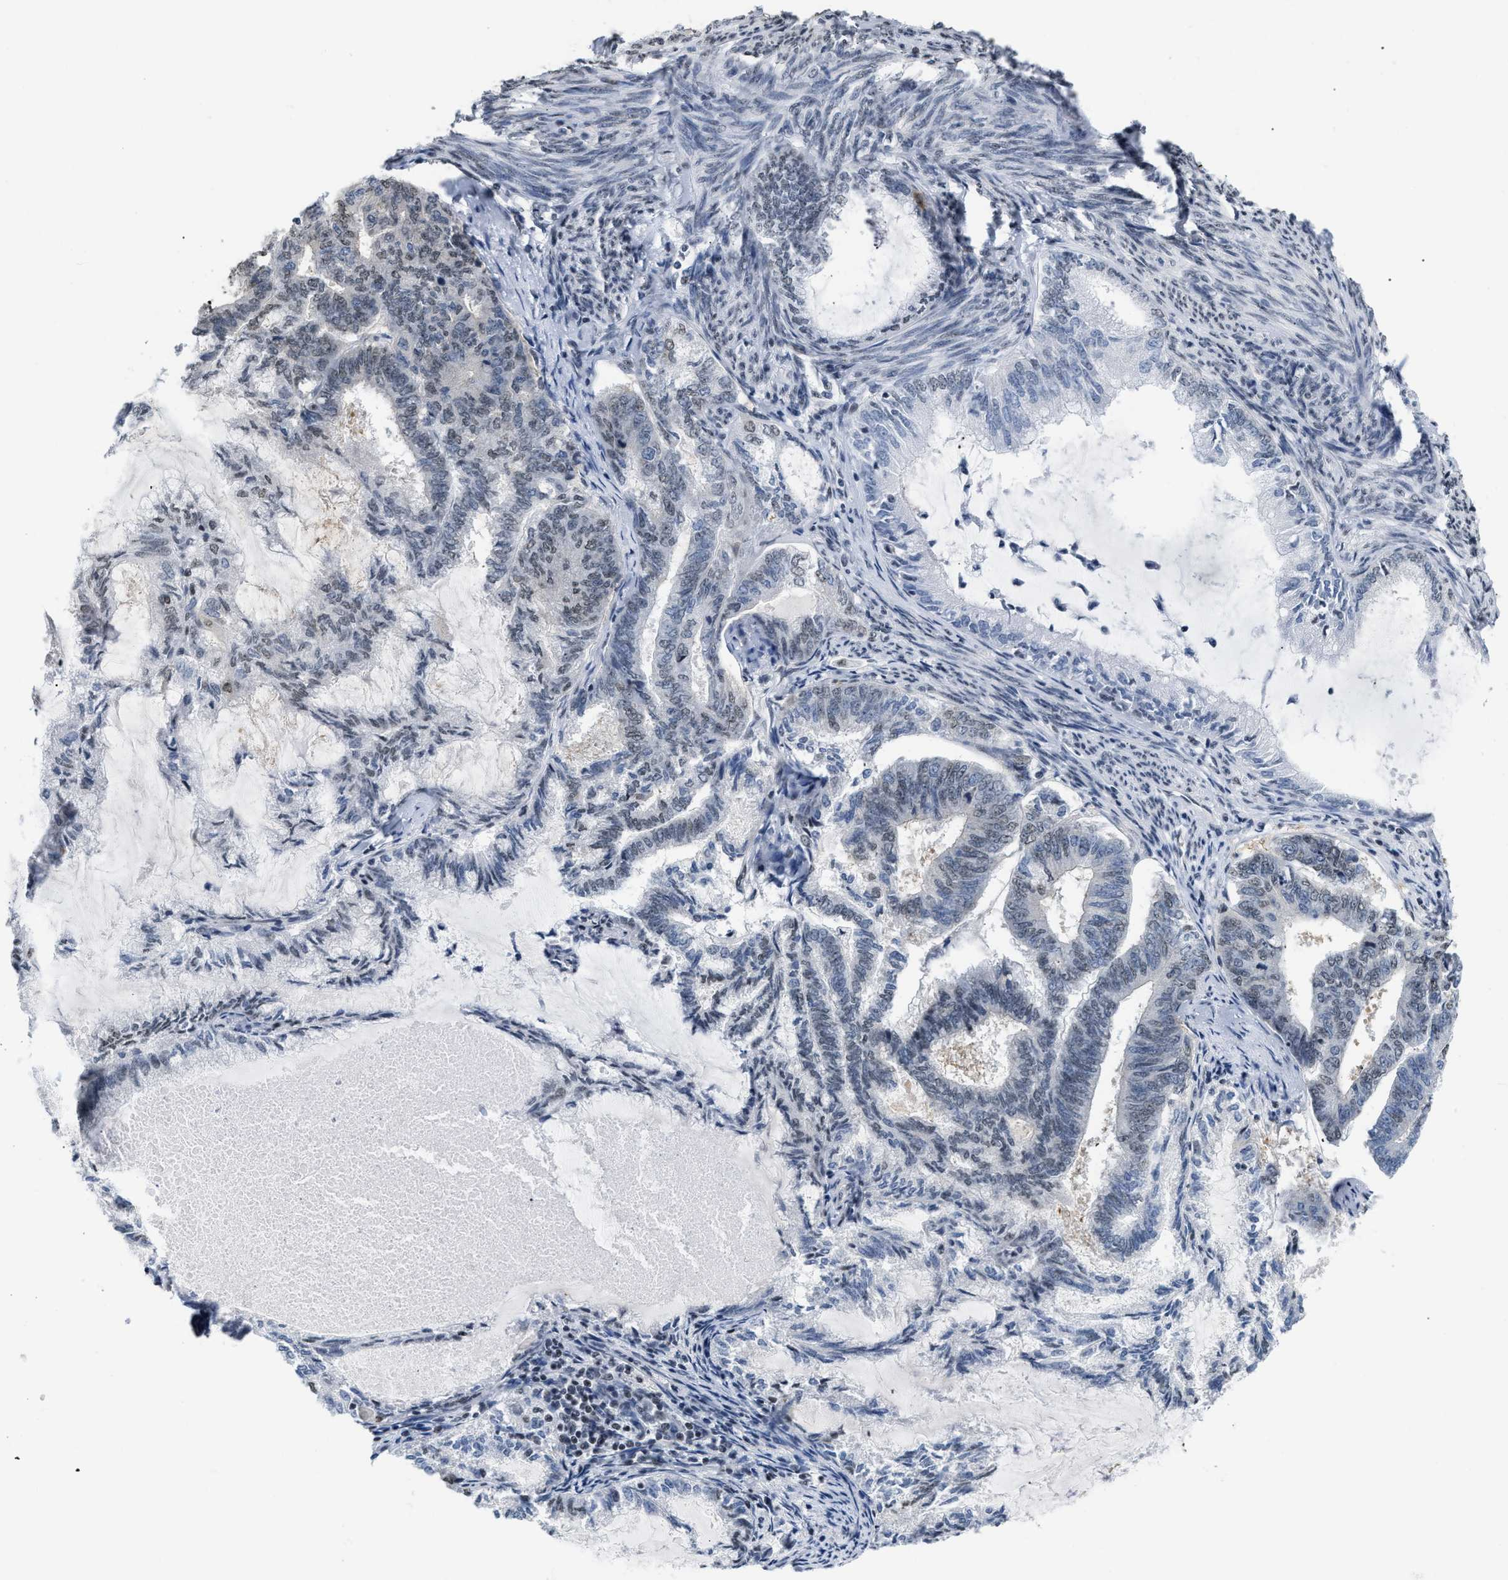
{"staining": {"intensity": "weak", "quantity": "<25%", "location": "nuclear"}, "tissue": "endometrial cancer", "cell_type": "Tumor cells", "image_type": "cancer", "snomed": [{"axis": "morphology", "description": "Adenocarcinoma, NOS"}, {"axis": "topography", "description": "Endometrium"}], "caption": "Immunohistochemistry photomicrograph of human adenocarcinoma (endometrial) stained for a protein (brown), which exhibits no positivity in tumor cells.", "gene": "RAF1", "patient": {"sex": "female", "age": 86}}